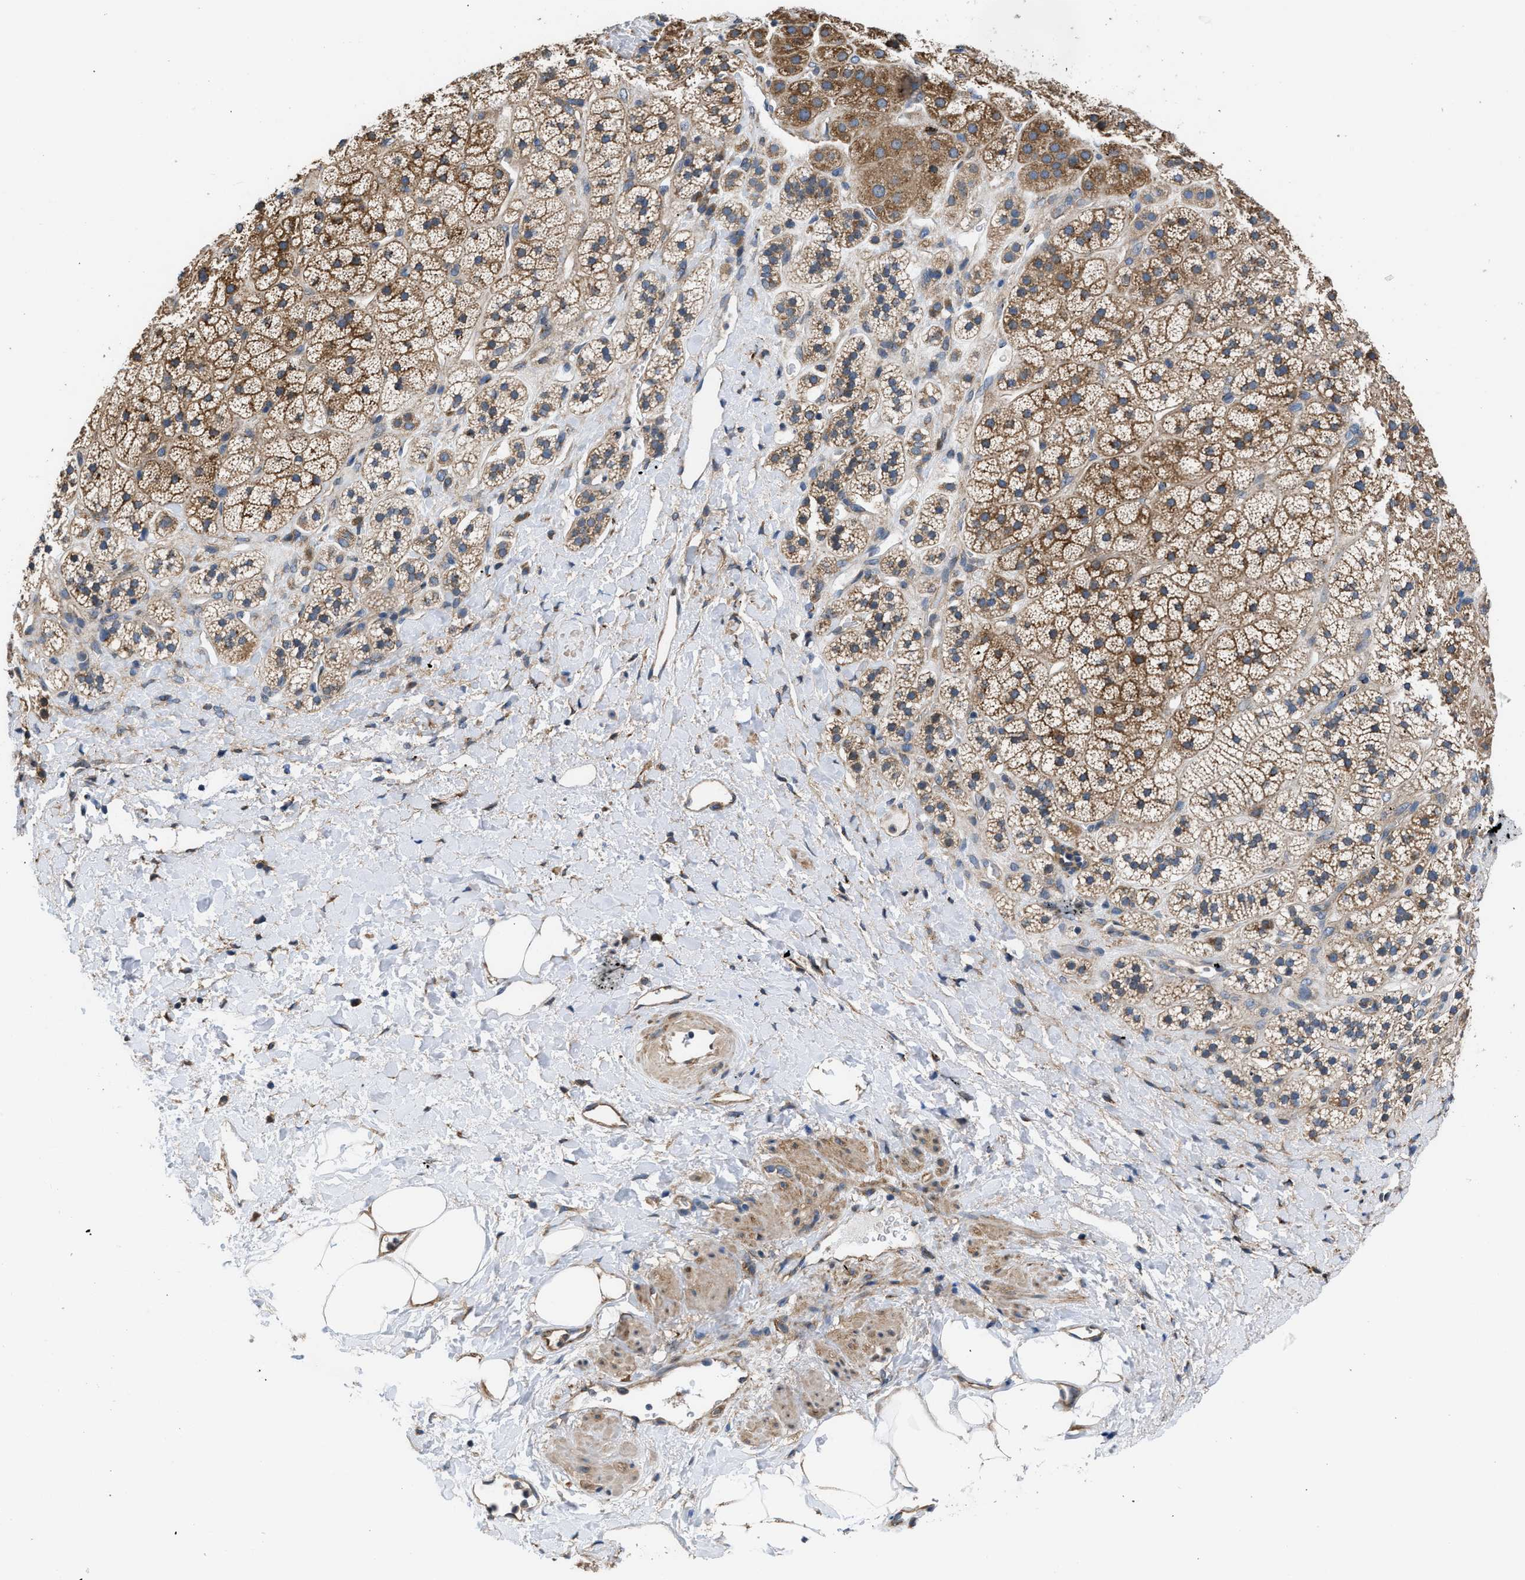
{"staining": {"intensity": "moderate", "quantity": ">75%", "location": "cytoplasmic/membranous"}, "tissue": "adrenal gland", "cell_type": "Glandular cells", "image_type": "normal", "snomed": [{"axis": "morphology", "description": "Normal tissue, NOS"}, {"axis": "topography", "description": "Adrenal gland"}], "caption": "Immunohistochemistry micrograph of unremarkable adrenal gland: adrenal gland stained using immunohistochemistry demonstrates medium levels of moderate protein expression localized specifically in the cytoplasmic/membranous of glandular cells, appearing as a cytoplasmic/membranous brown color.", "gene": "CEP128", "patient": {"sex": "male", "age": 56}}